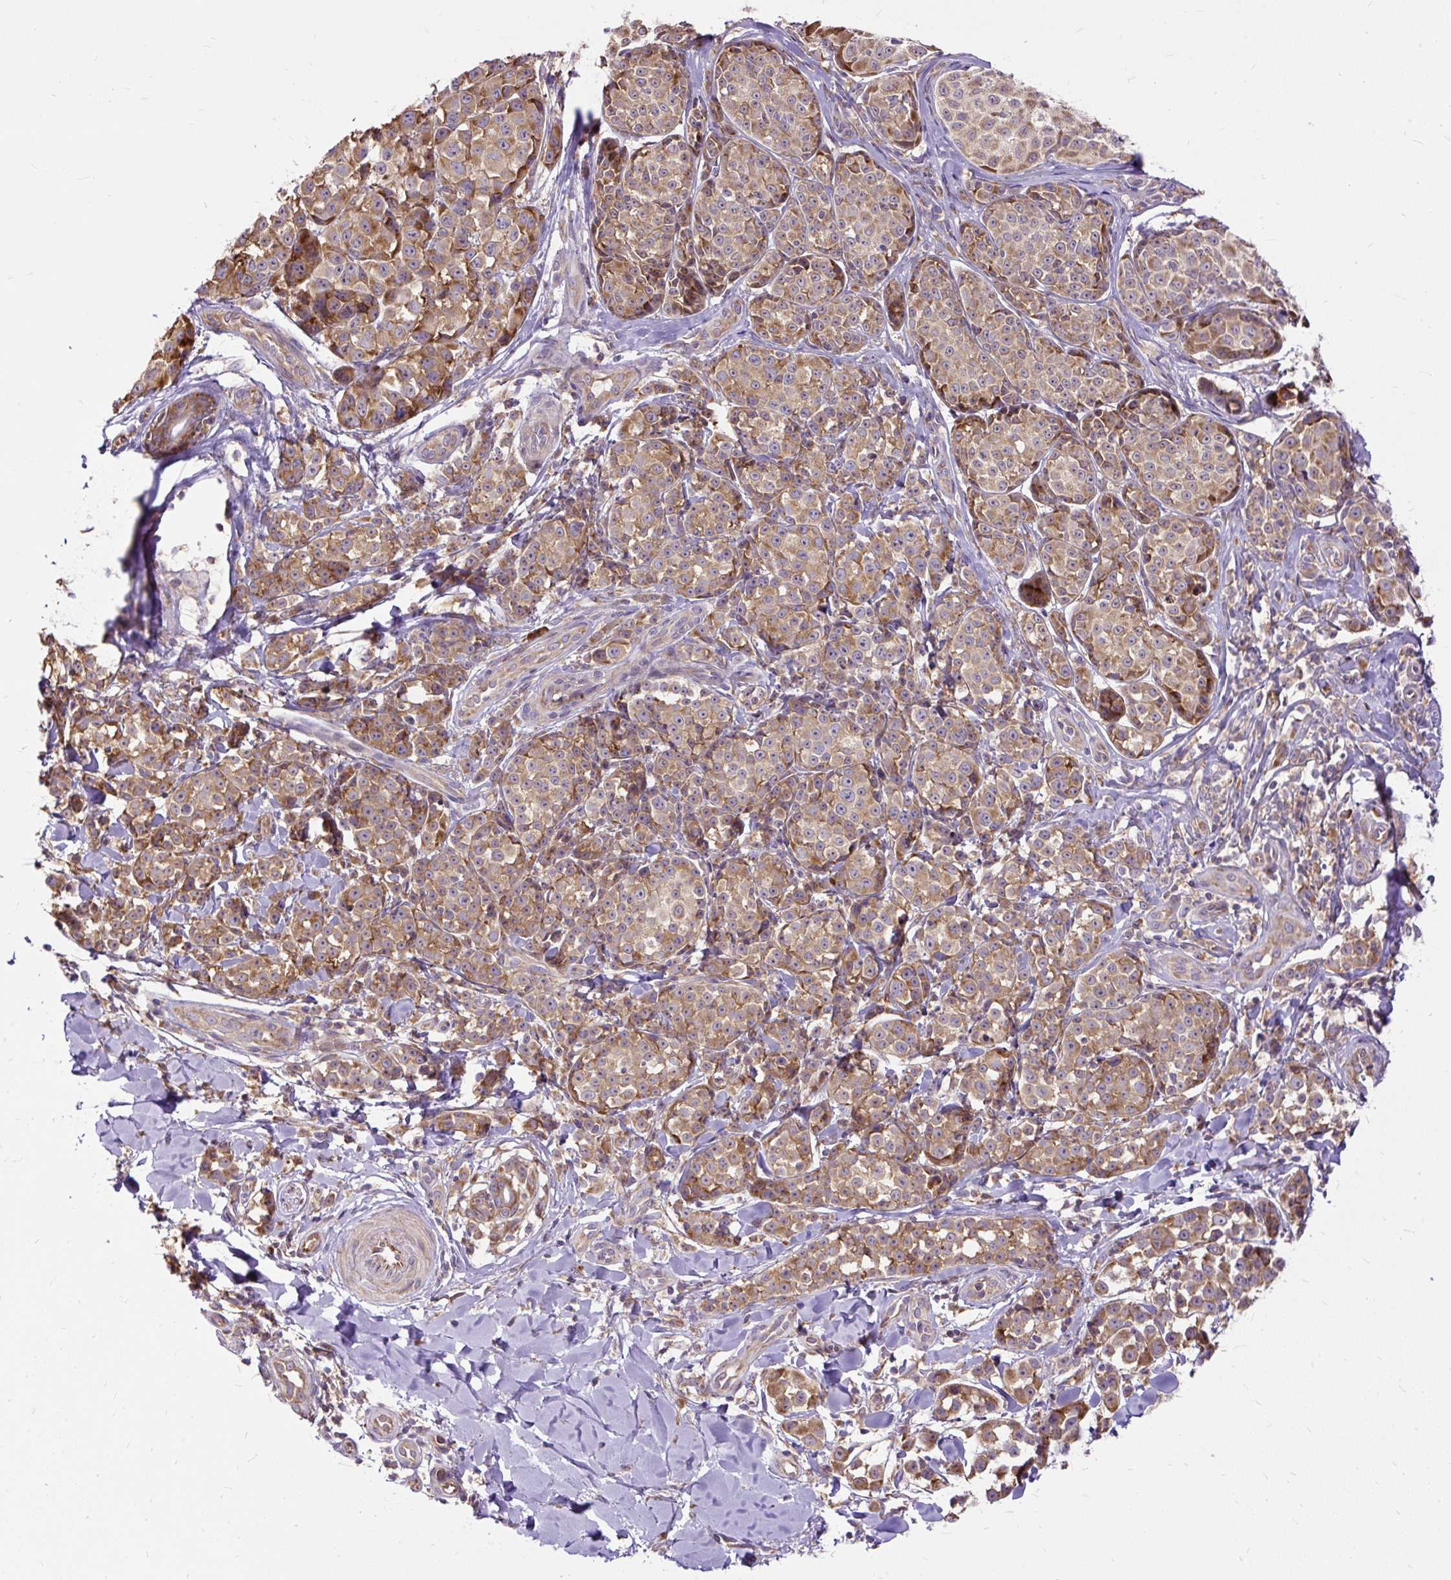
{"staining": {"intensity": "moderate", "quantity": ">75%", "location": "cytoplasmic/membranous"}, "tissue": "melanoma", "cell_type": "Tumor cells", "image_type": "cancer", "snomed": [{"axis": "morphology", "description": "Malignant melanoma, NOS"}, {"axis": "topography", "description": "Skin"}], "caption": "A histopathology image of melanoma stained for a protein shows moderate cytoplasmic/membranous brown staining in tumor cells.", "gene": "RPS5", "patient": {"sex": "female", "age": 35}}